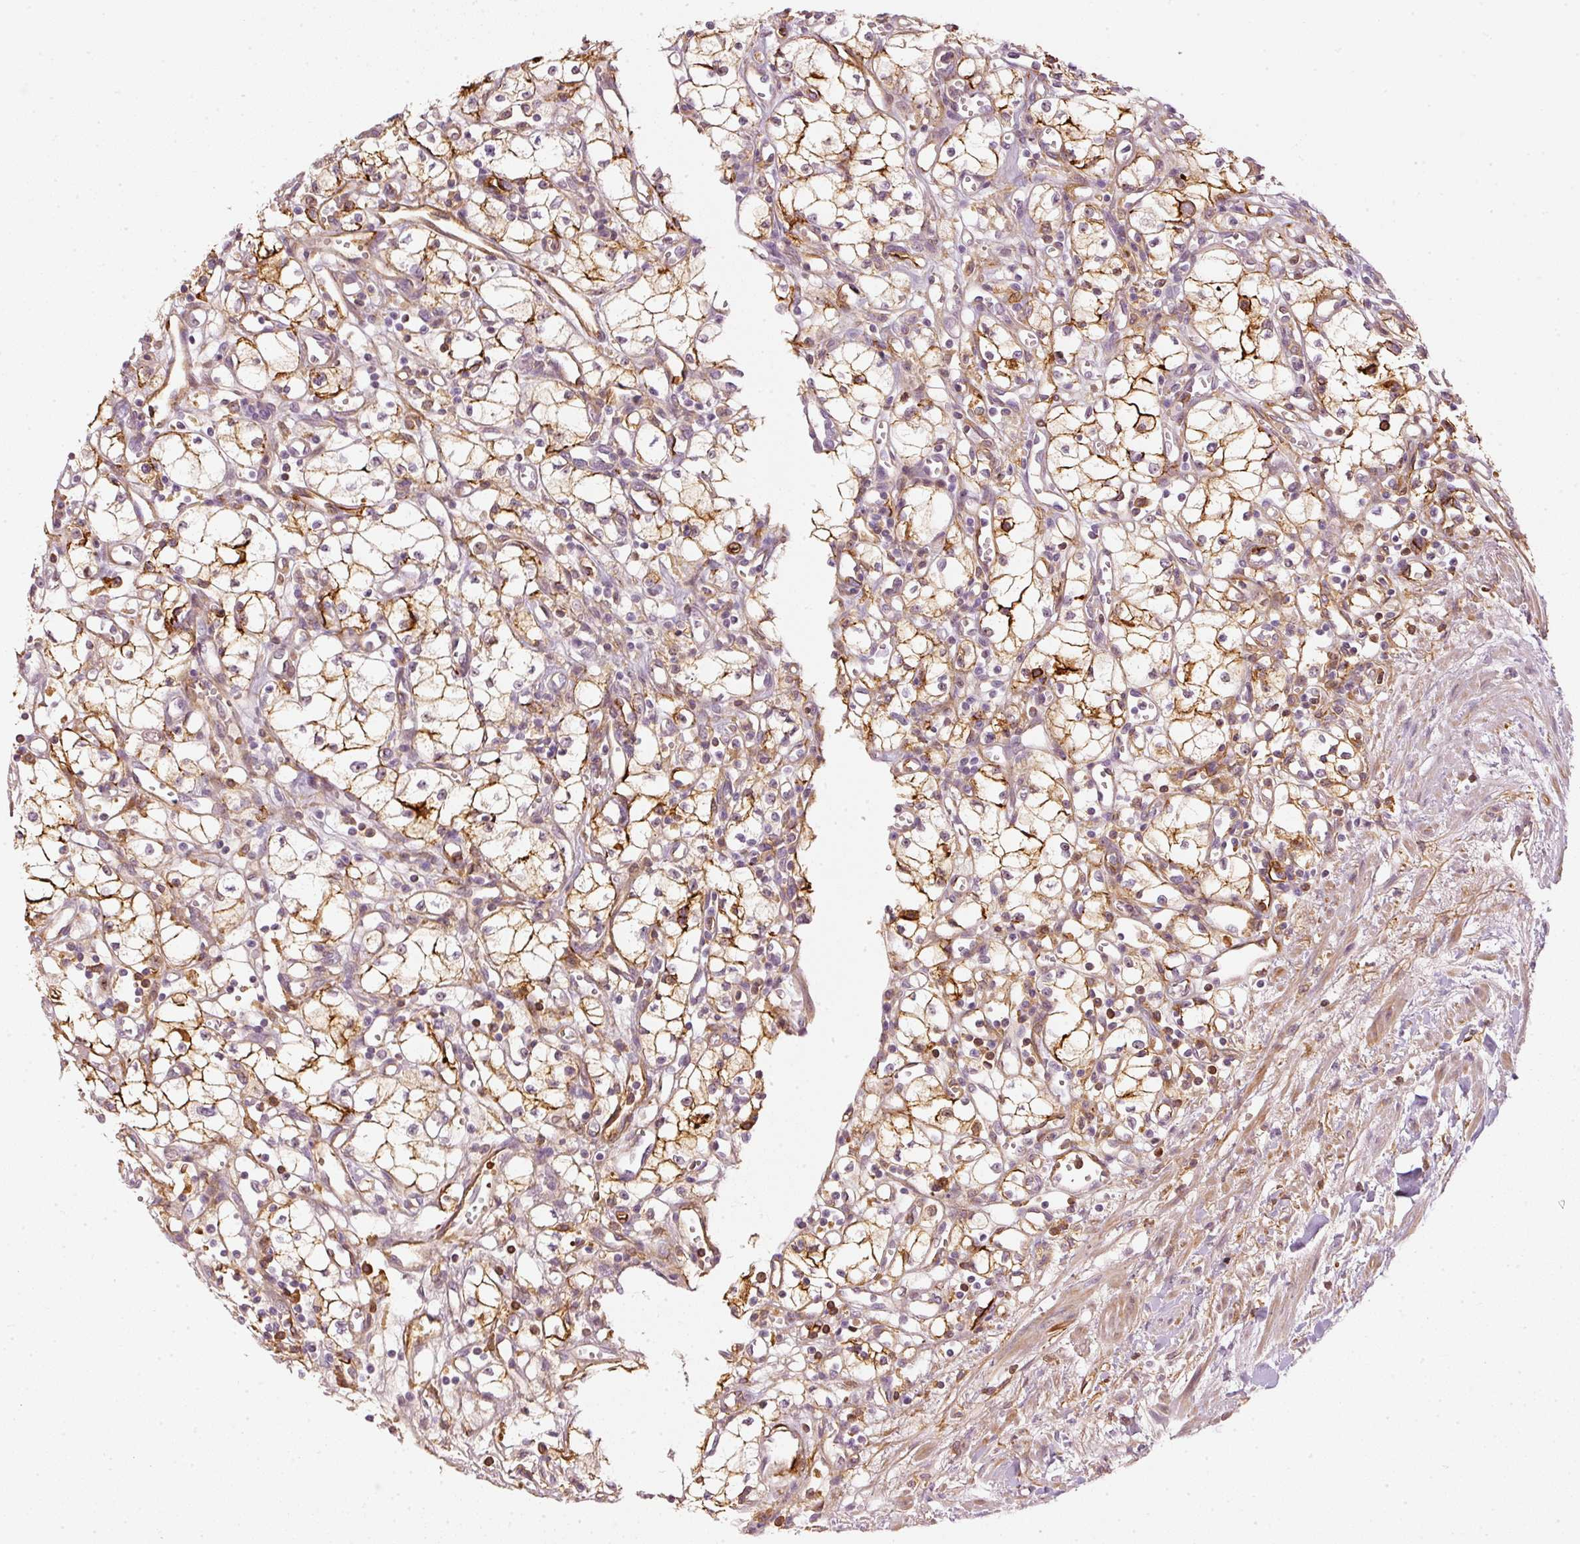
{"staining": {"intensity": "moderate", "quantity": ">75%", "location": "cytoplasmic/membranous,nuclear"}, "tissue": "renal cancer", "cell_type": "Tumor cells", "image_type": "cancer", "snomed": [{"axis": "morphology", "description": "Adenocarcinoma, NOS"}, {"axis": "topography", "description": "Kidney"}], "caption": "Renal adenocarcinoma stained with DAB (3,3'-diaminobenzidine) IHC reveals medium levels of moderate cytoplasmic/membranous and nuclear positivity in approximately >75% of tumor cells.", "gene": "VCAM1", "patient": {"sex": "male", "age": 59}}